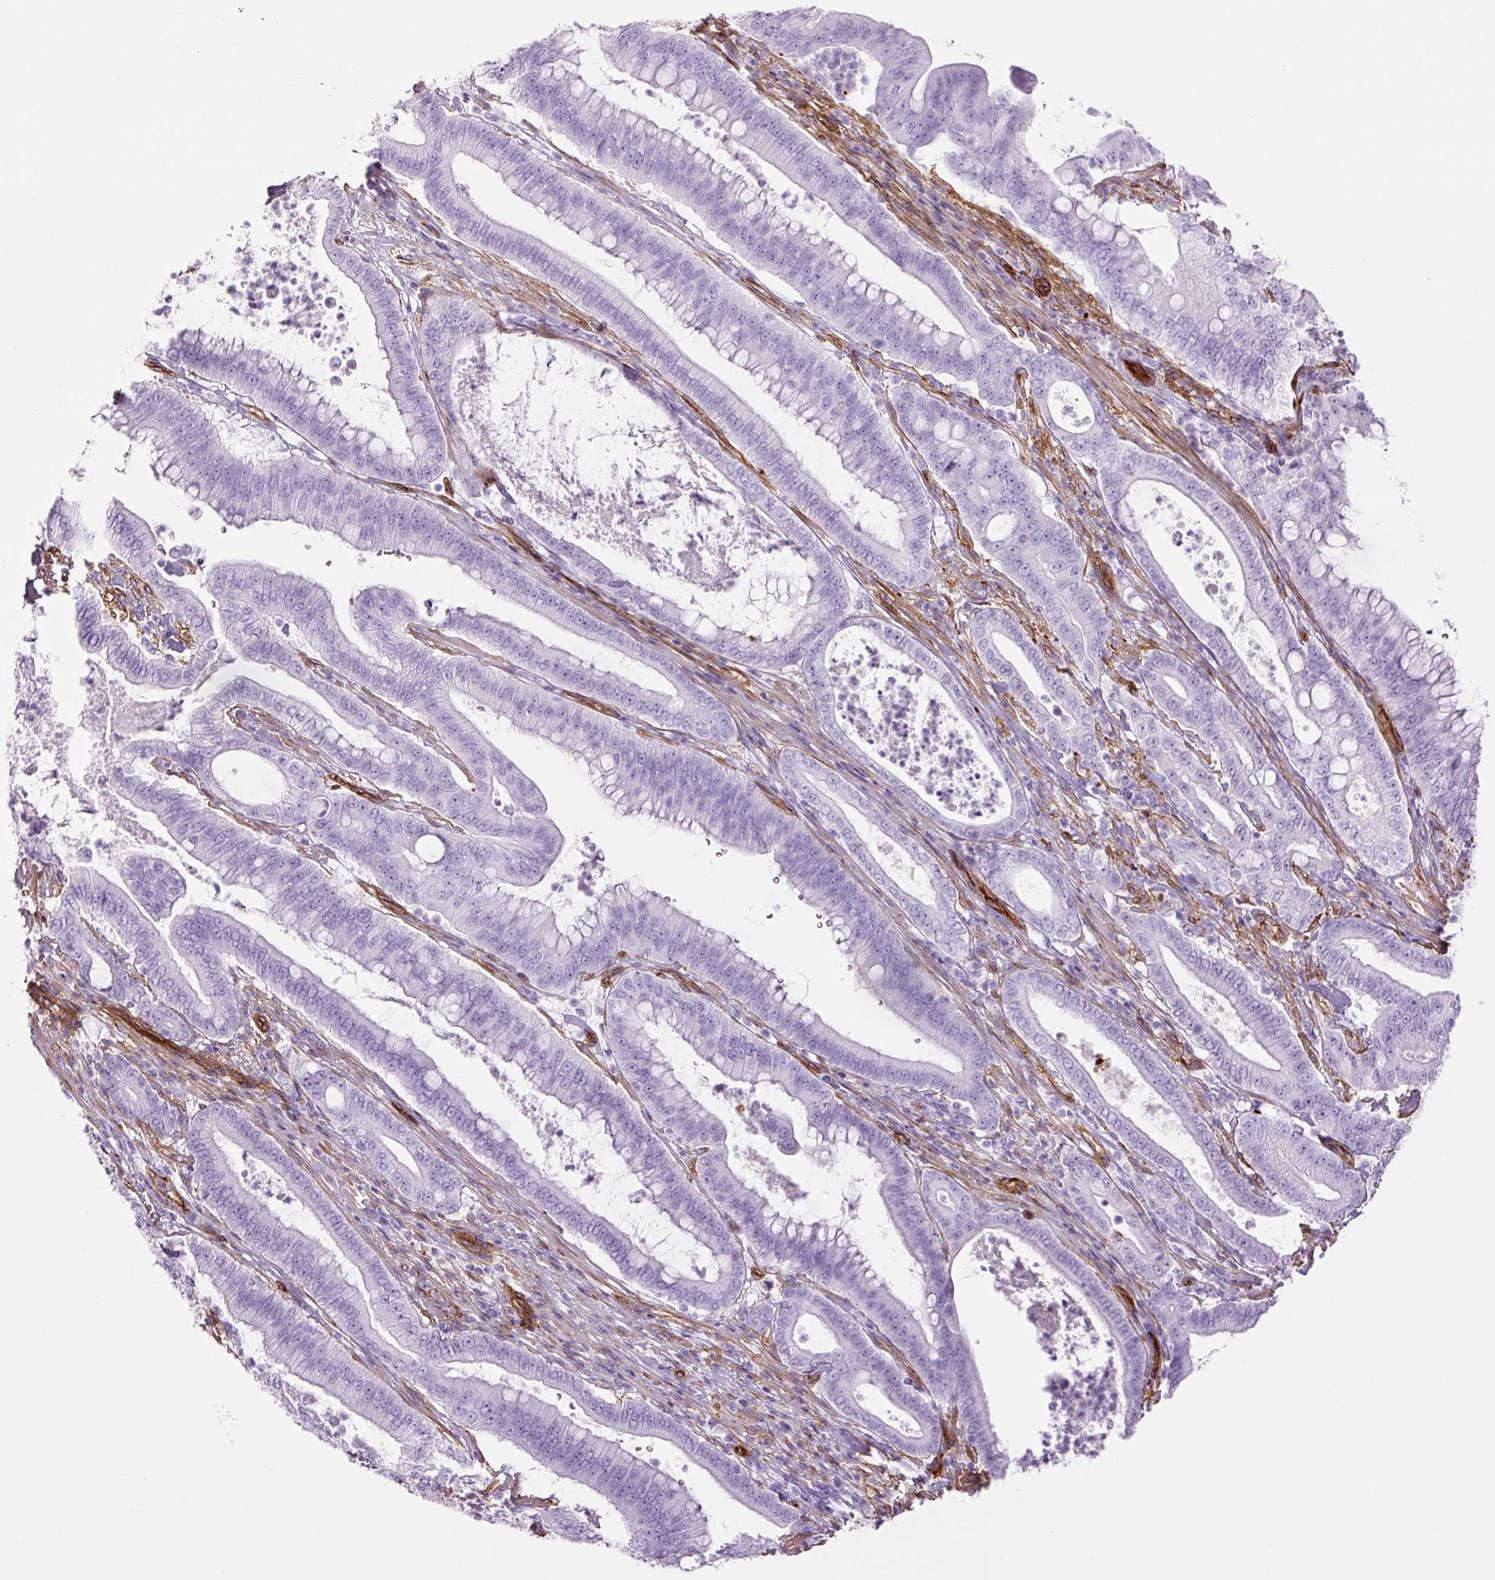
{"staining": {"intensity": "negative", "quantity": "none", "location": "none"}, "tissue": "pancreatic cancer", "cell_type": "Tumor cells", "image_type": "cancer", "snomed": [{"axis": "morphology", "description": "Adenocarcinoma, NOS"}, {"axis": "topography", "description": "Pancreas"}], "caption": "An image of human pancreatic adenocarcinoma is negative for staining in tumor cells.", "gene": "CAV1", "patient": {"sex": "male", "age": 71}}